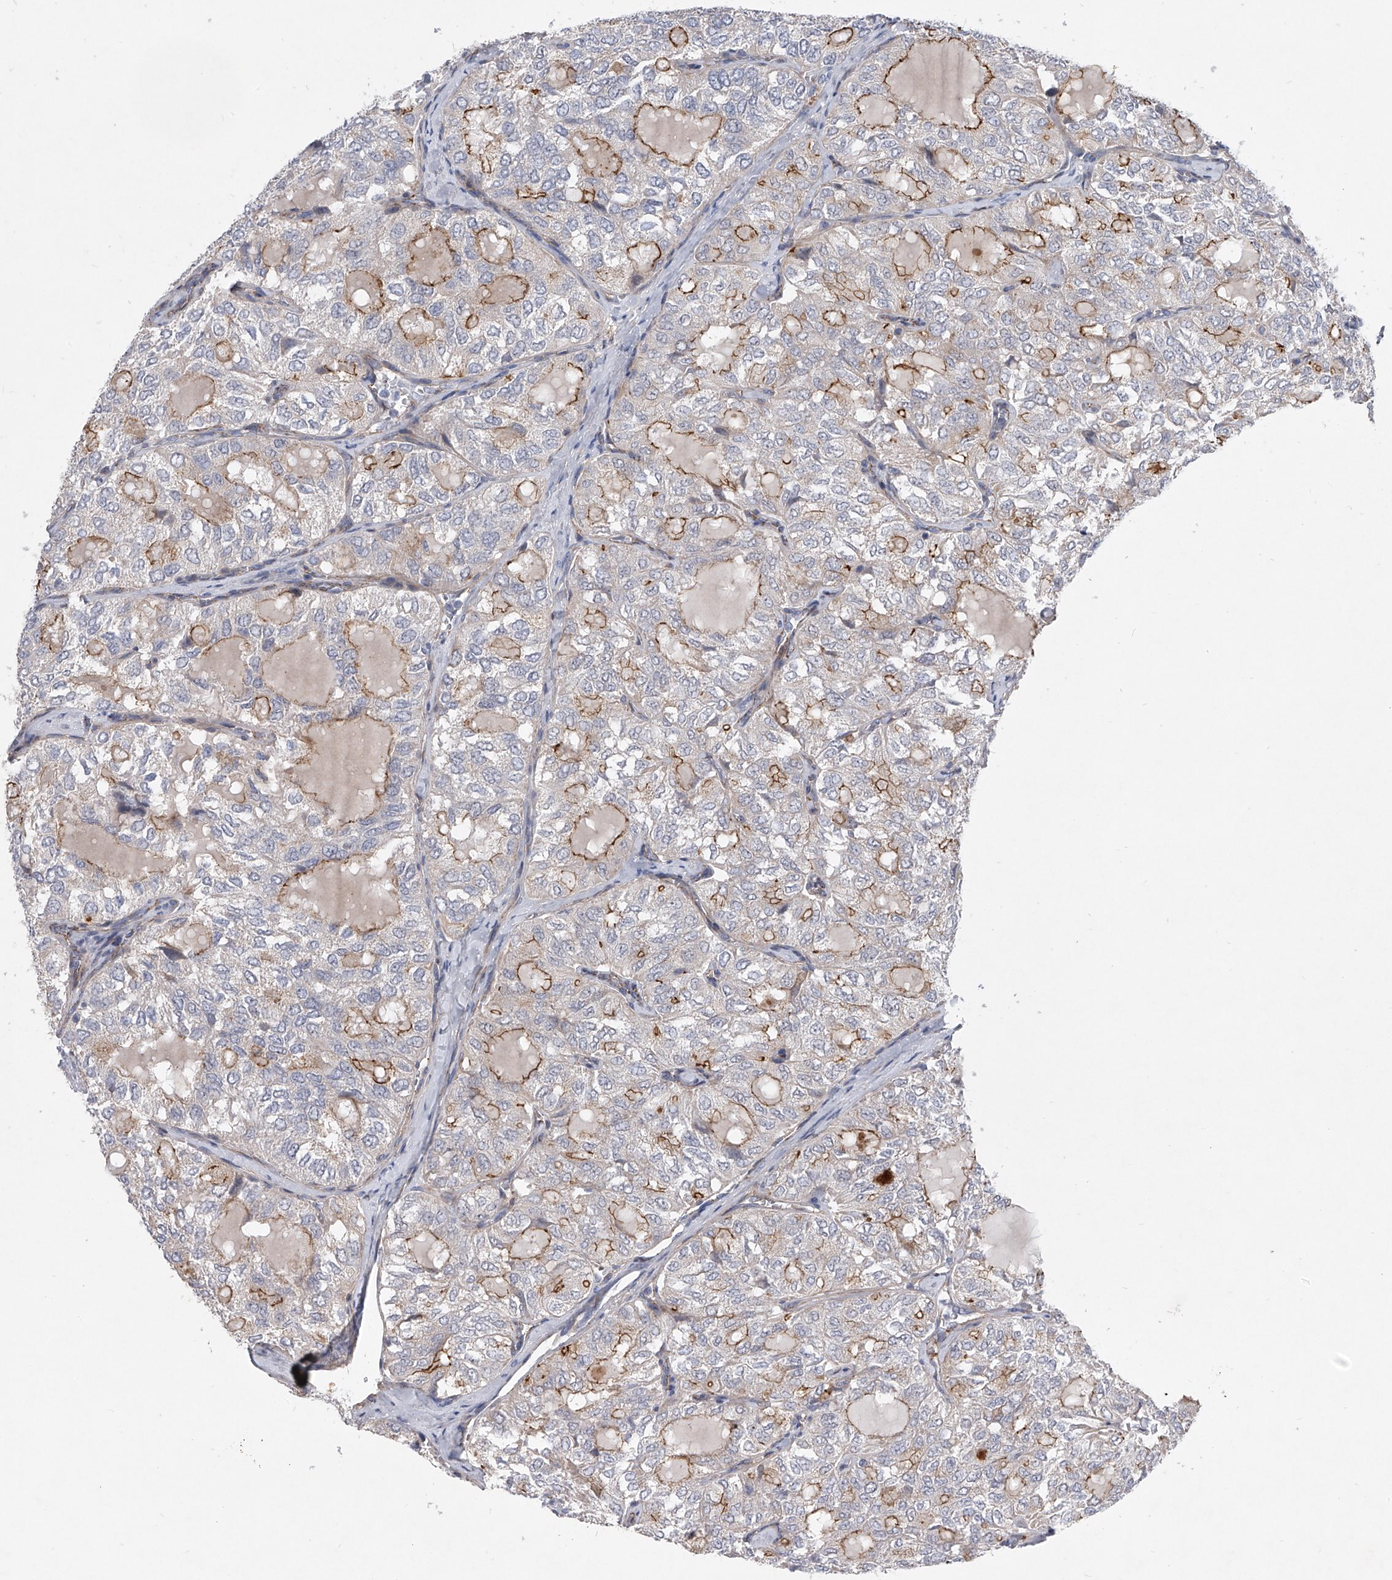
{"staining": {"intensity": "strong", "quantity": "<25%", "location": "cytoplasmic/membranous"}, "tissue": "thyroid cancer", "cell_type": "Tumor cells", "image_type": "cancer", "snomed": [{"axis": "morphology", "description": "Follicular adenoma carcinoma, NOS"}, {"axis": "topography", "description": "Thyroid gland"}], "caption": "Immunohistochemical staining of follicular adenoma carcinoma (thyroid) exhibits strong cytoplasmic/membranous protein positivity in about <25% of tumor cells.", "gene": "MINDY4", "patient": {"sex": "male", "age": 75}}